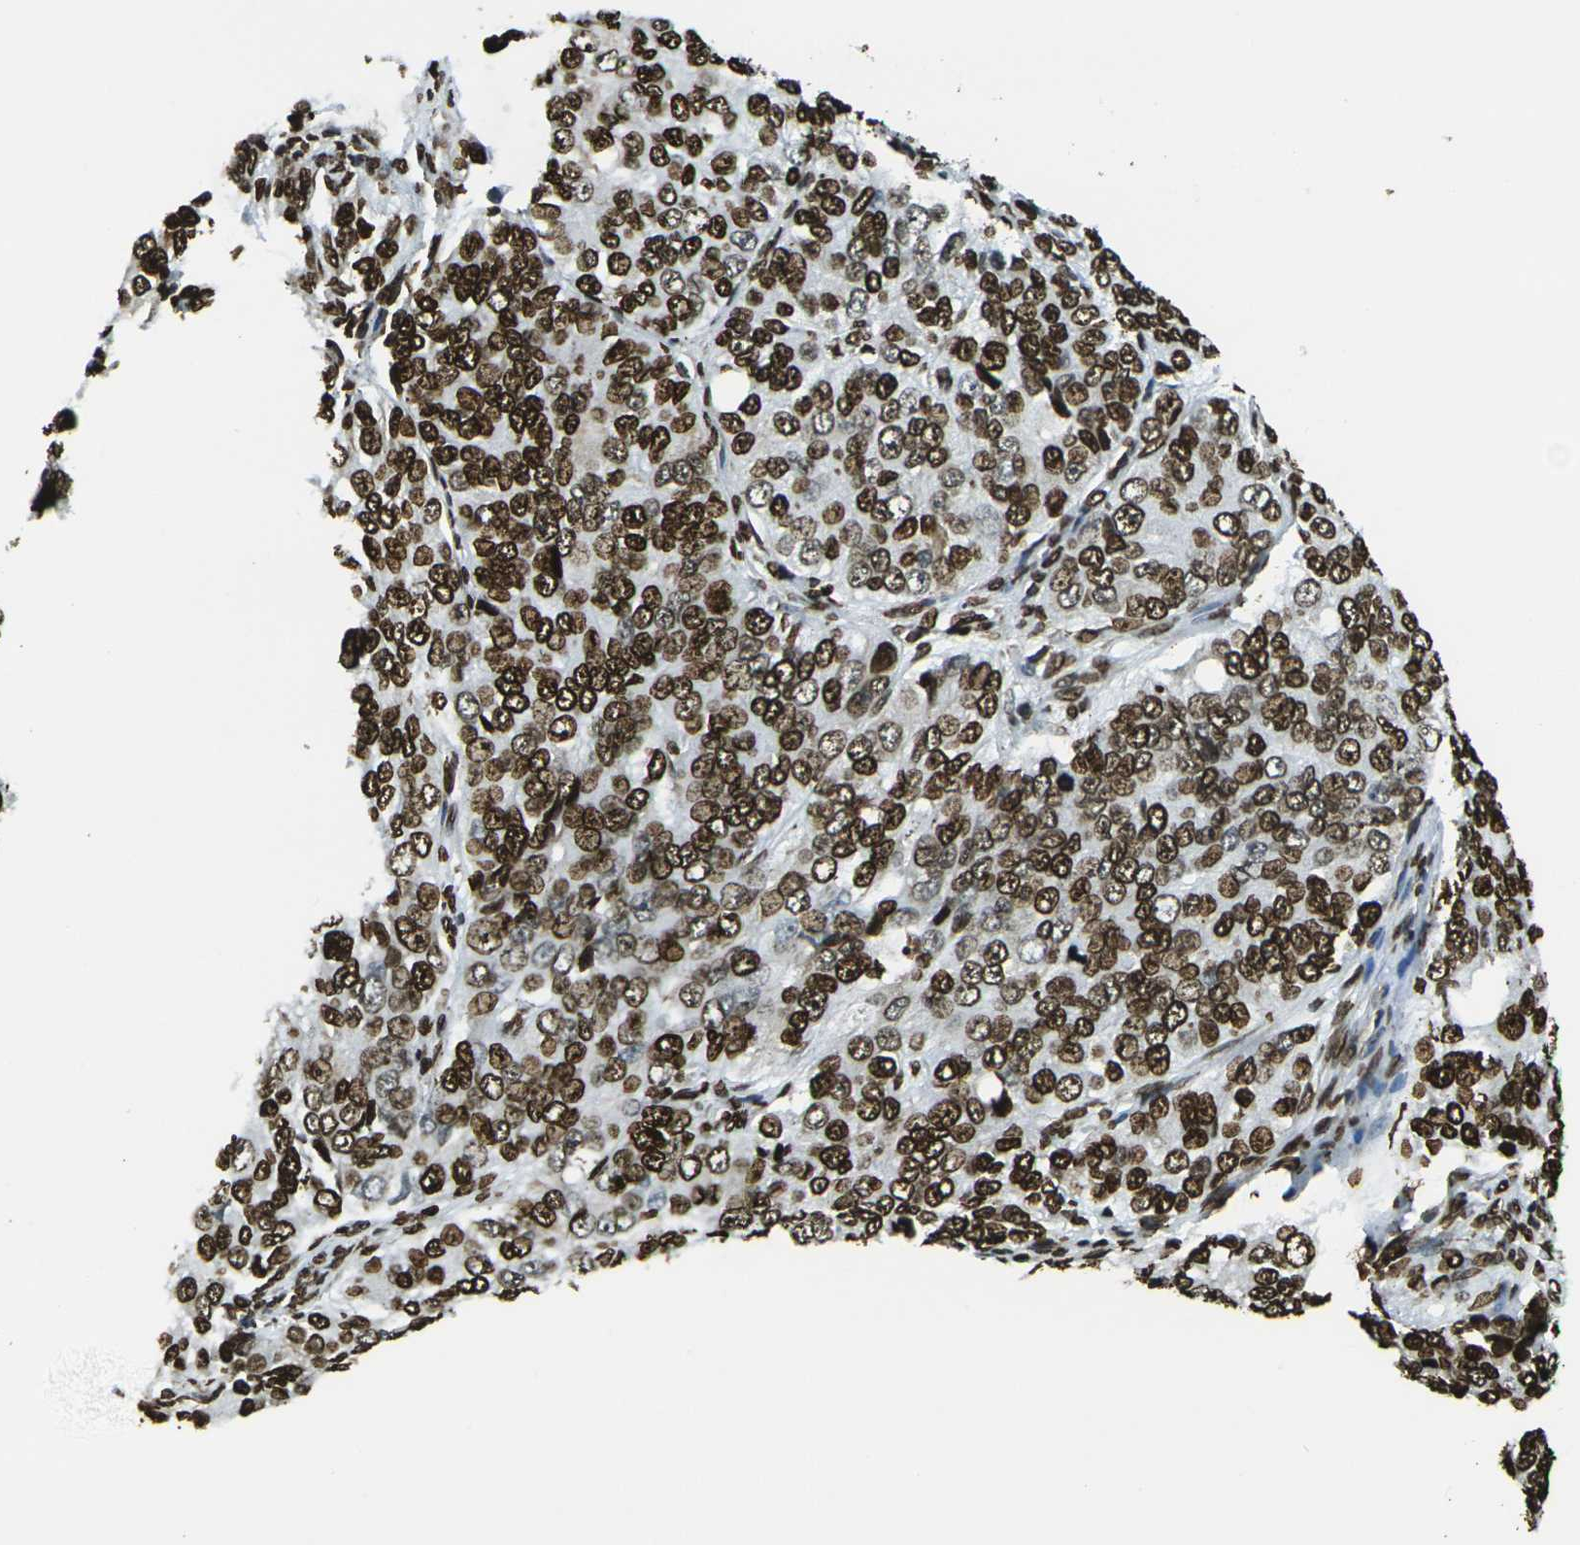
{"staining": {"intensity": "strong", "quantity": ">75%", "location": "nuclear"}, "tissue": "ovarian cancer", "cell_type": "Tumor cells", "image_type": "cancer", "snomed": [{"axis": "morphology", "description": "Carcinoma, endometroid"}, {"axis": "topography", "description": "Ovary"}], "caption": "An image of ovarian endometroid carcinoma stained for a protein demonstrates strong nuclear brown staining in tumor cells. Ihc stains the protein of interest in brown and the nuclei are stained blue.", "gene": "H1-2", "patient": {"sex": "female", "age": 51}}